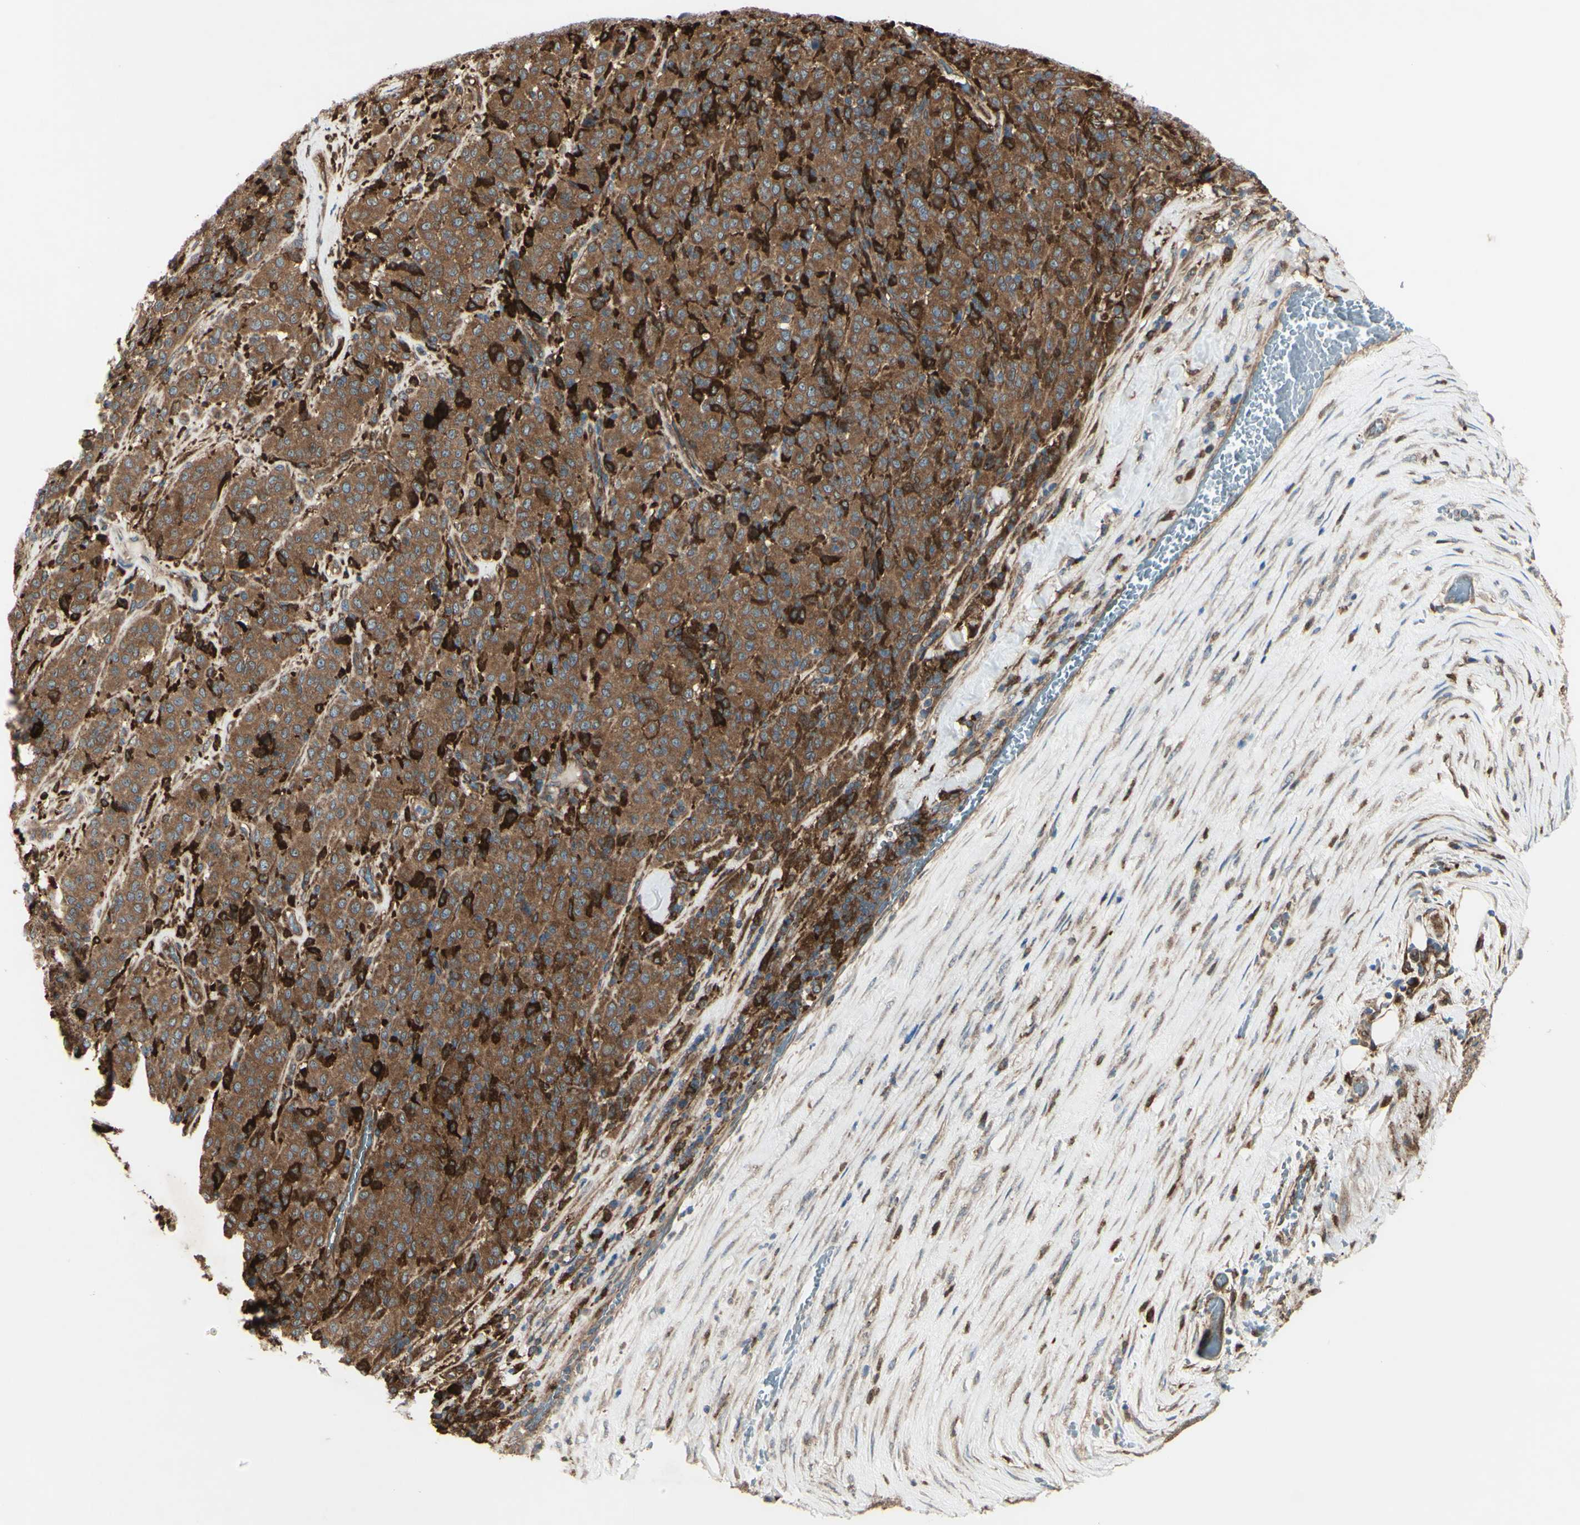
{"staining": {"intensity": "moderate", "quantity": ">75%", "location": "cytoplasmic/membranous"}, "tissue": "melanoma", "cell_type": "Tumor cells", "image_type": "cancer", "snomed": [{"axis": "morphology", "description": "Malignant melanoma, Metastatic site"}, {"axis": "topography", "description": "Pancreas"}], "caption": "DAB (3,3'-diaminobenzidine) immunohistochemical staining of human malignant melanoma (metastatic site) reveals moderate cytoplasmic/membranous protein staining in approximately >75% of tumor cells. (Stains: DAB (3,3'-diaminobenzidine) in brown, nuclei in blue, Microscopy: brightfield microscopy at high magnification).", "gene": "IGSF9B", "patient": {"sex": "female", "age": 30}}